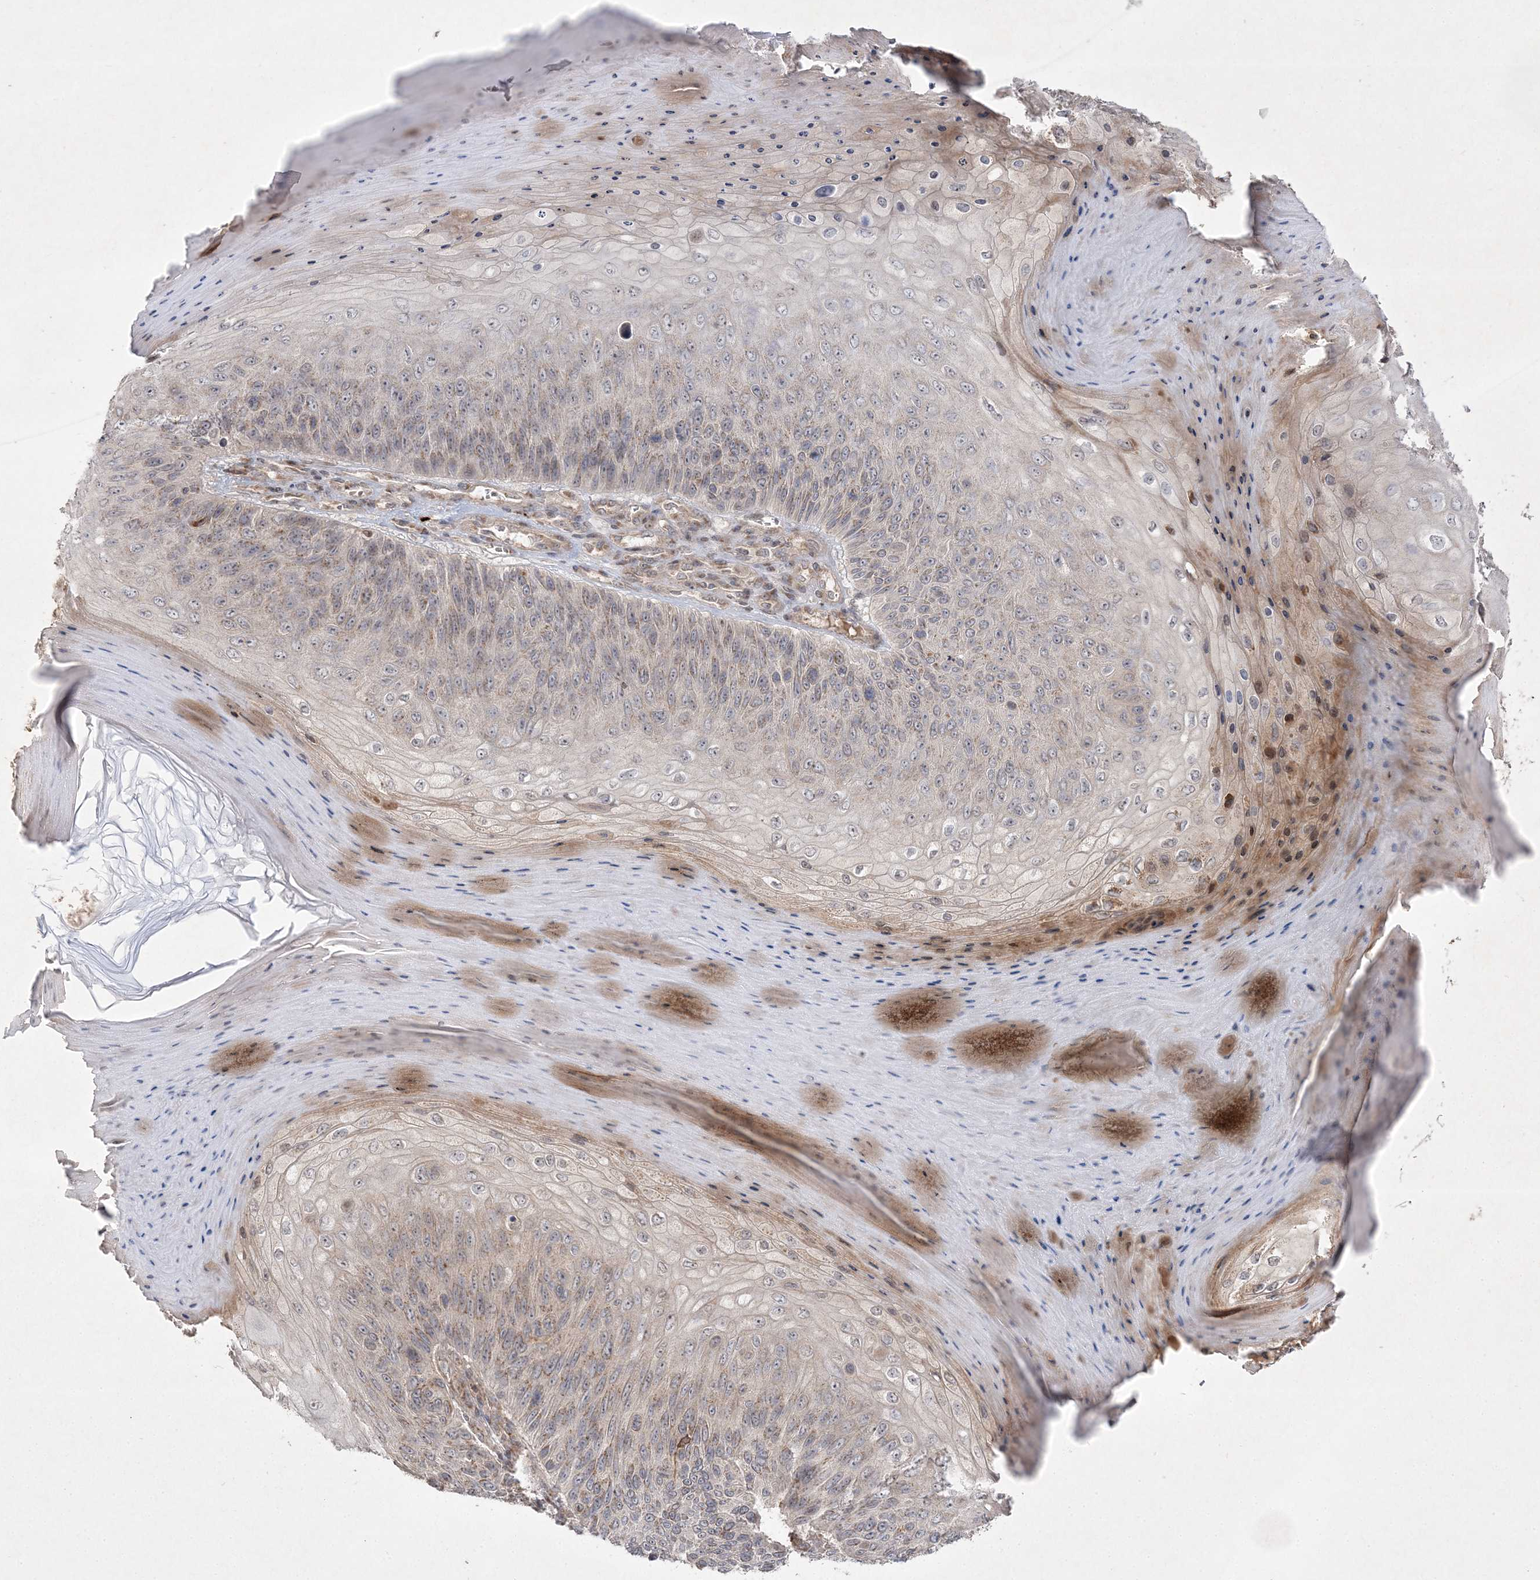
{"staining": {"intensity": "weak", "quantity": "25%-75%", "location": "cytoplasmic/membranous"}, "tissue": "skin cancer", "cell_type": "Tumor cells", "image_type": "cancer", "snomed": [{"axis": "morphology", "description": "Squamous cell carcinoma, NOS"}, {"axis": "topography", "description": "Skin"}], "caption": "Protein expression analysis of human skin cancer (squamous cell carcinoma) reveals weak cytoplasmic/membranous expression in about 25%-75% of tumor cells.", "gene": "CLNK", "patient": {"sex": "female", "age": 88}}